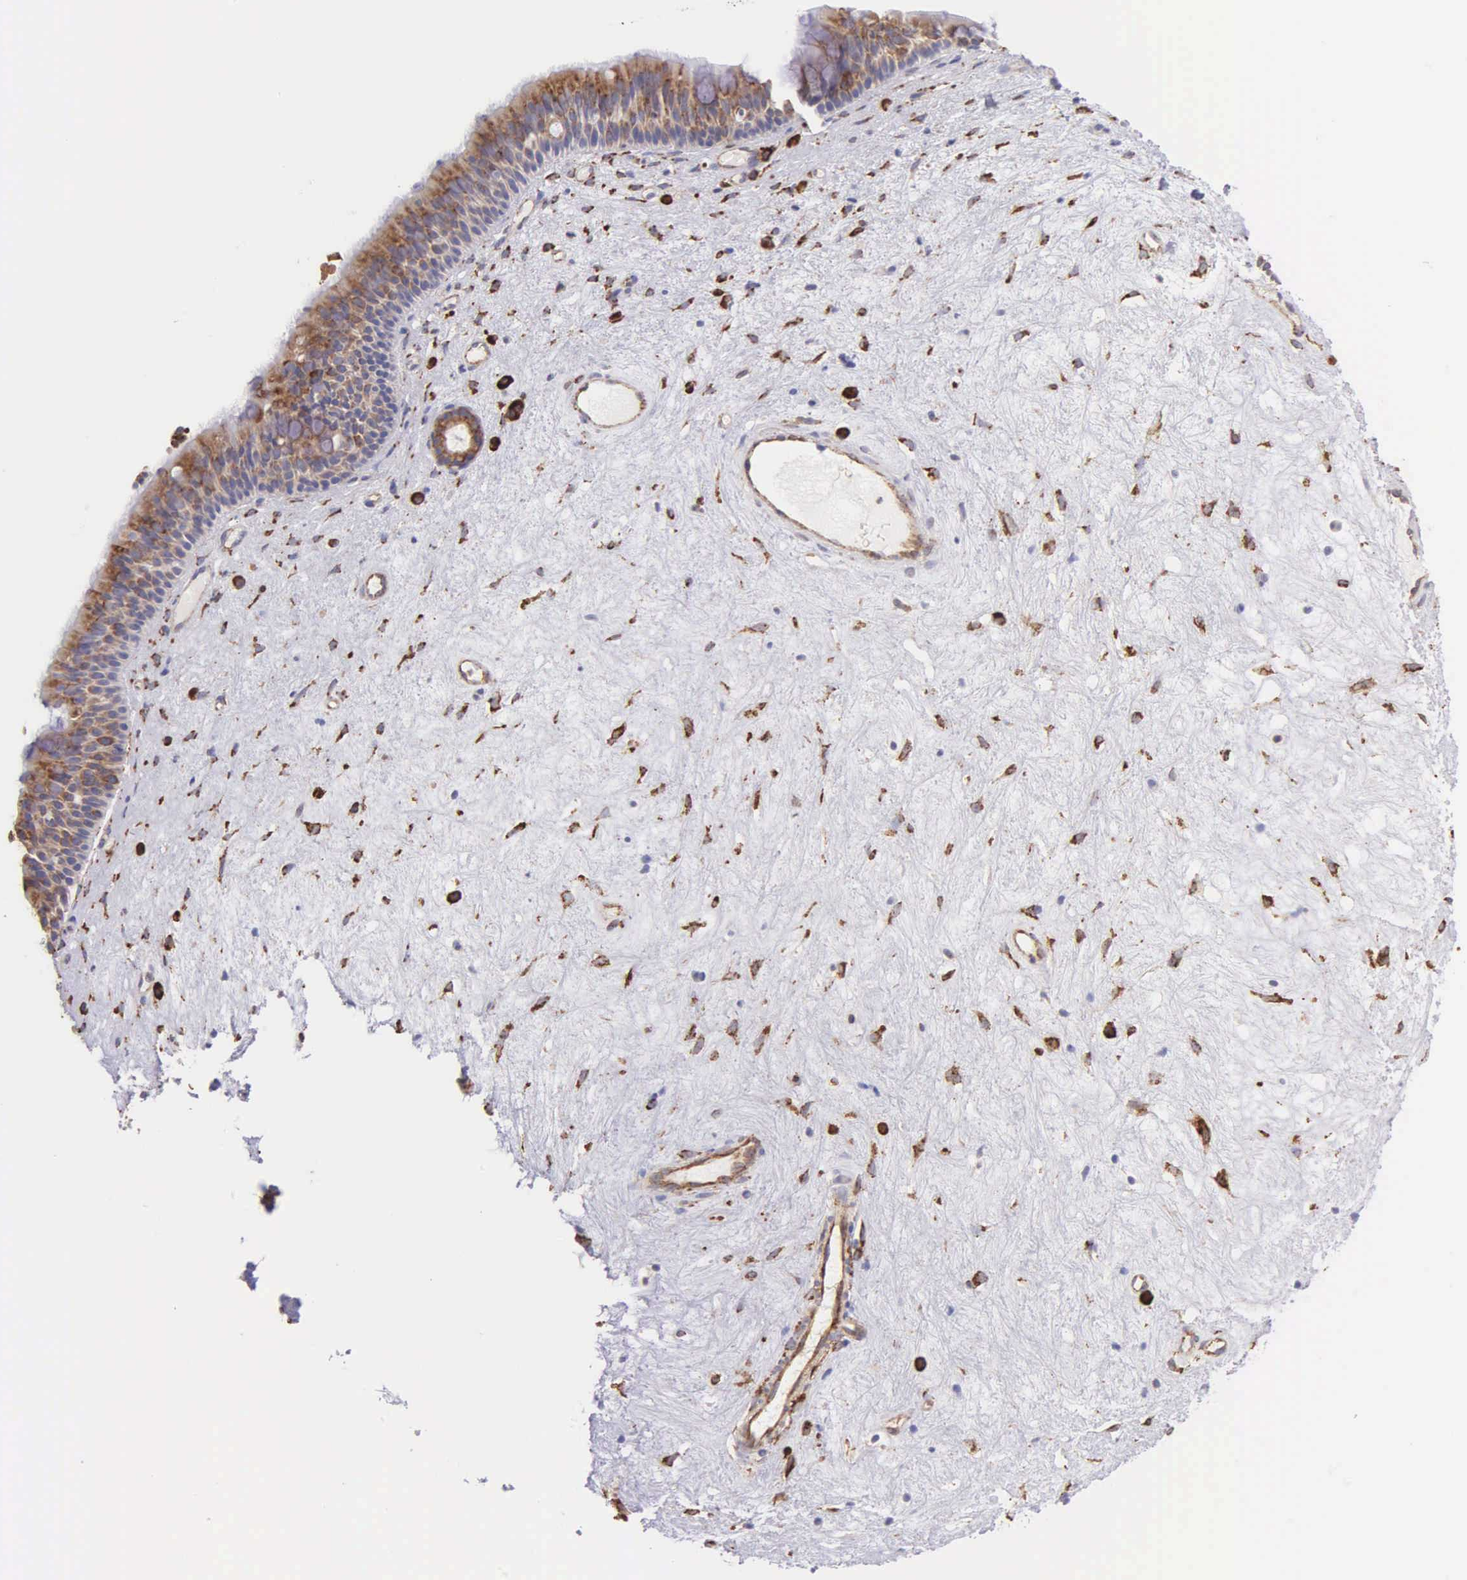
{"staining": {"intensity": "strong", "quantity": ">75%", "location": "cytoplasmic/membranous"}, "tissue": "nasopharynx", "cell_type": "Respiratory epithelial cells", "image_type": "normal", "snomed": [{"axis": "morphology", "description": "Normal tissue, NOS"}, {"axis": "topography", "description": "Nasopharynx"}], "caption": "IHC of benign human nasopharynx displays high levels of strong cytoplasmic/membranous positivity in approximately >75% of respiratory epithelial cells.", "gene": "CKAP4", "patient": {"sex": "female", "age": 78}}